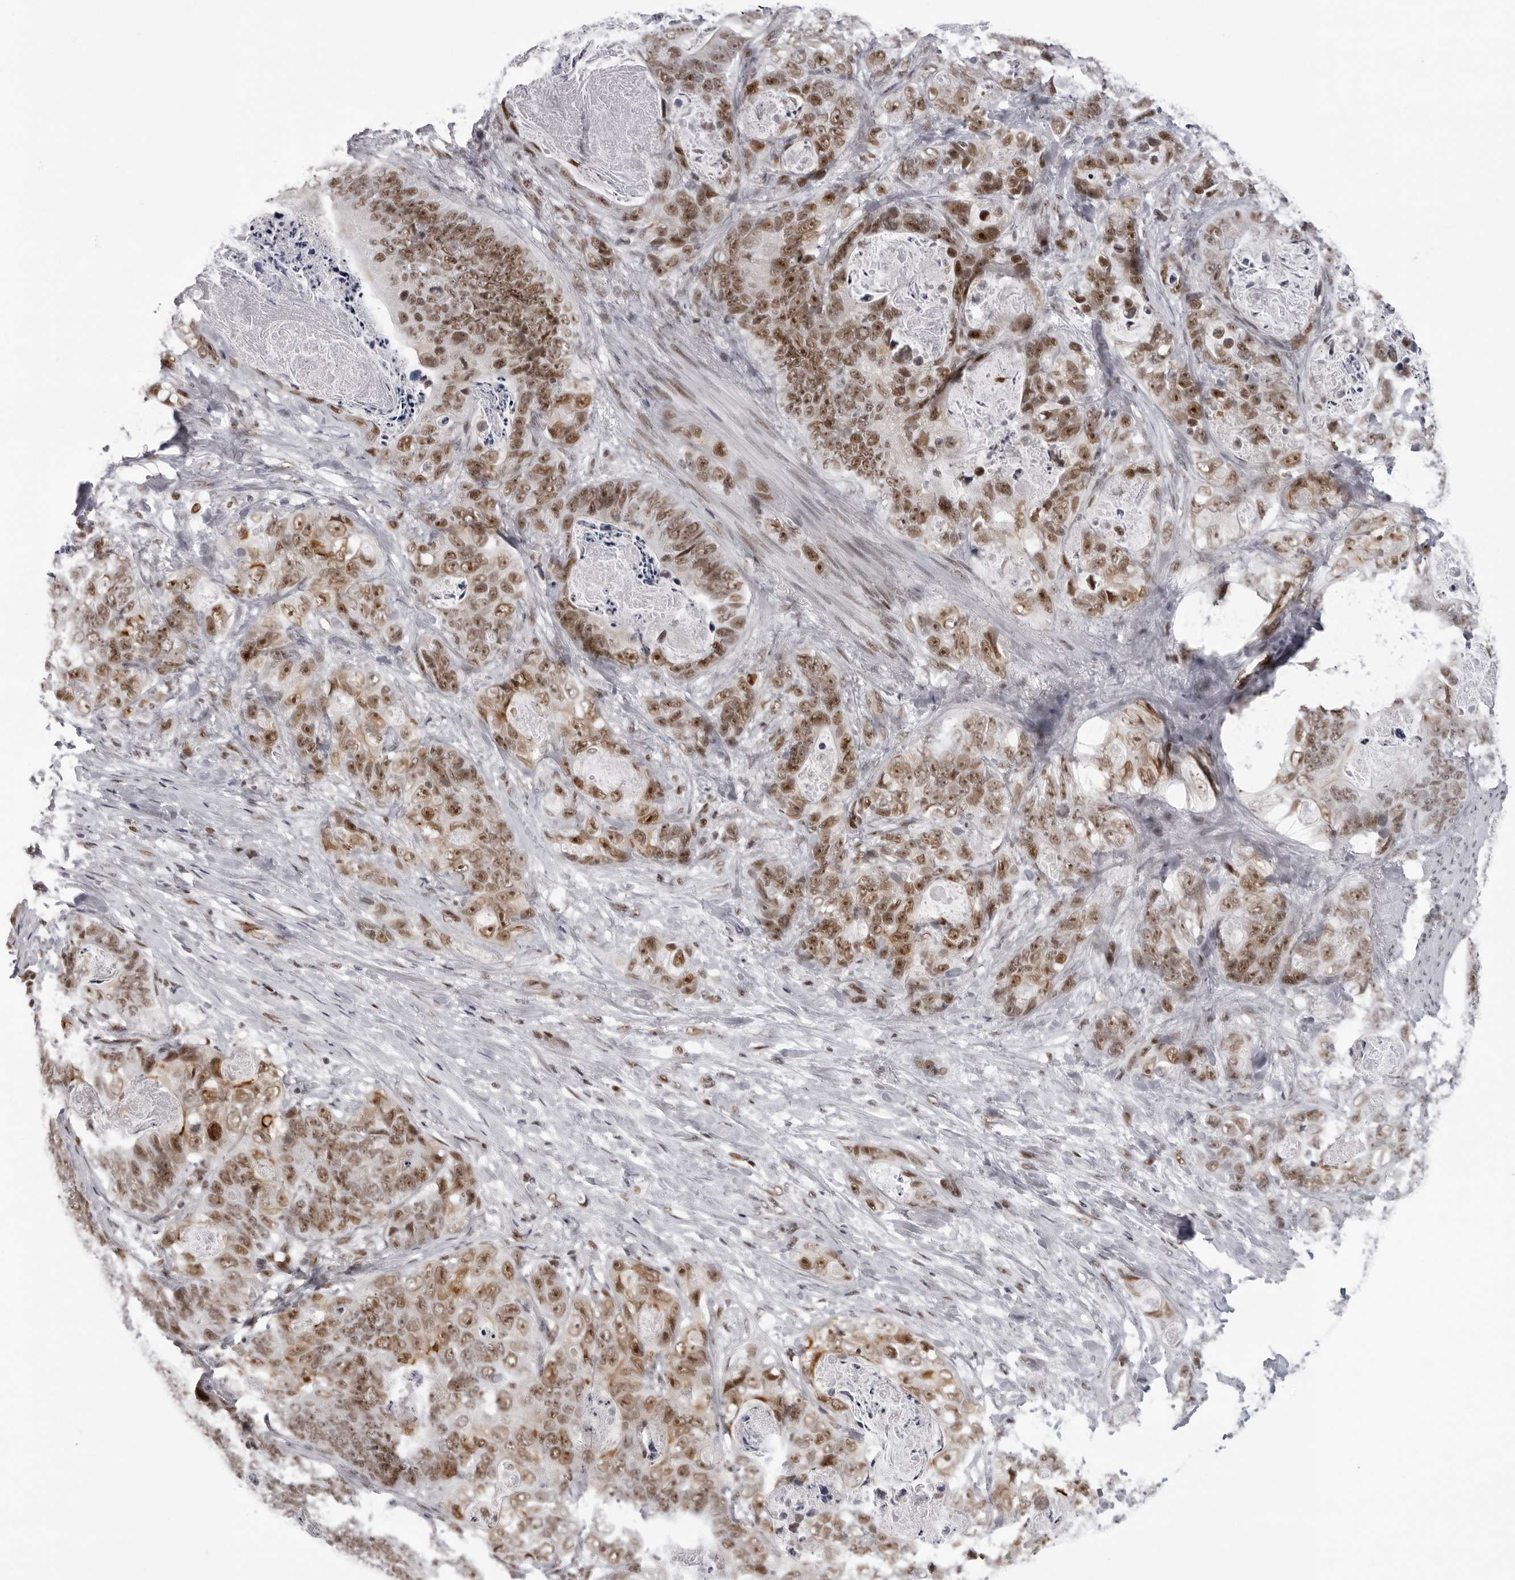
{"staining": {"intensity": "moderate", "quantity": ">75%", "location": "nuclear"}, "tissue": "stomach cancer", "cell_type": "Tumor cells", "image_type": "cancer", "snomed": [{"axis": "morphology", "description": "Normal tissue, NOS"}, {"axis": "morphology", "description": "Adenocarcinoma, NOS"}, {"axis": "topography", "description": "Stomach"}], "caption": "A photomicrograph of human stomach adenocarcinoma stained for a protein shows moderate nuclear brown staining in tumor cells.", "gene": "HEXIM2", "patient": {"sex": "female", "age": 89}}